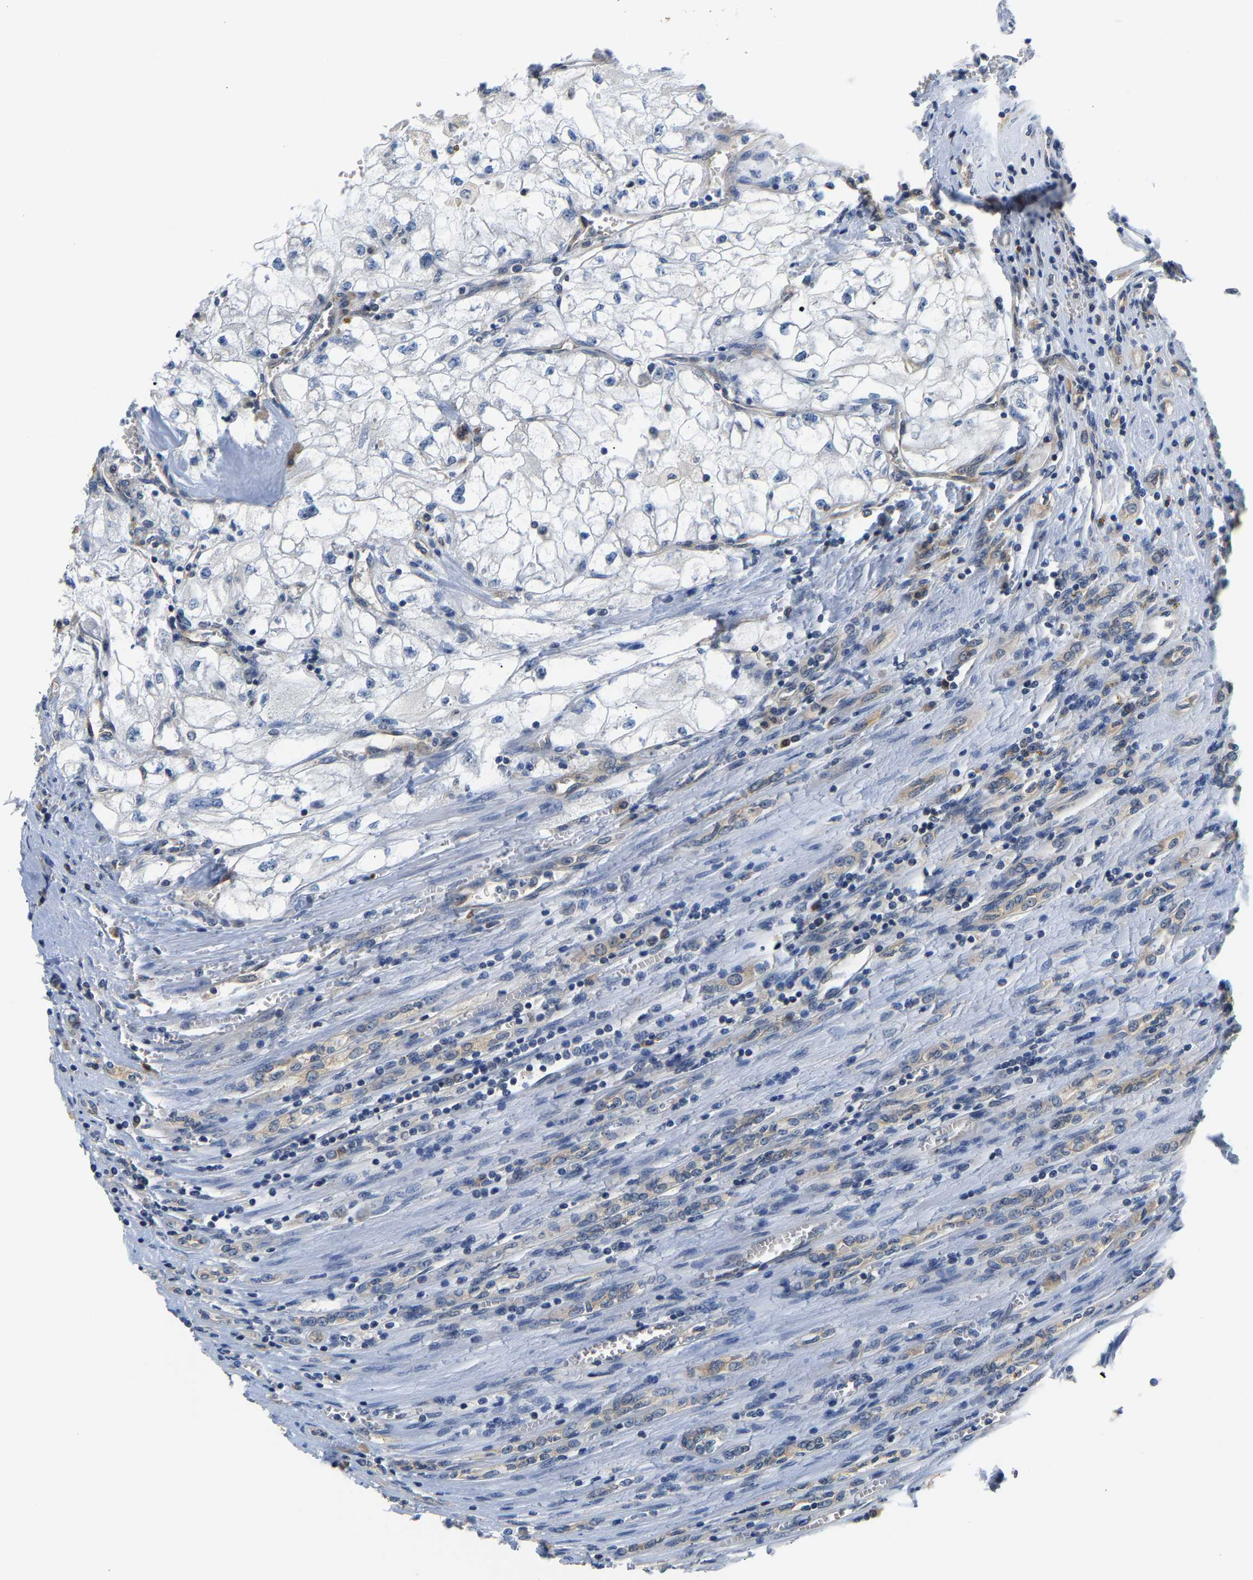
{"staining": {"intensity": "negative", "quantity": "none", "location": "none"}, "tissue": "renal cancer", "cell_type": "Tumor cells", "image_type": "cancer", "snomed": [{"axis": "morphology", "description": "Adenocarcinoma, NOS"}, {"axis": "topography", "description": "Kidney"}], "caption": "There is no significant expression in tumor cells of renal cancer (adenocarcinoma).", "gene": "ARHGEF12", "patient": {"sex": "female", "age": 70}}